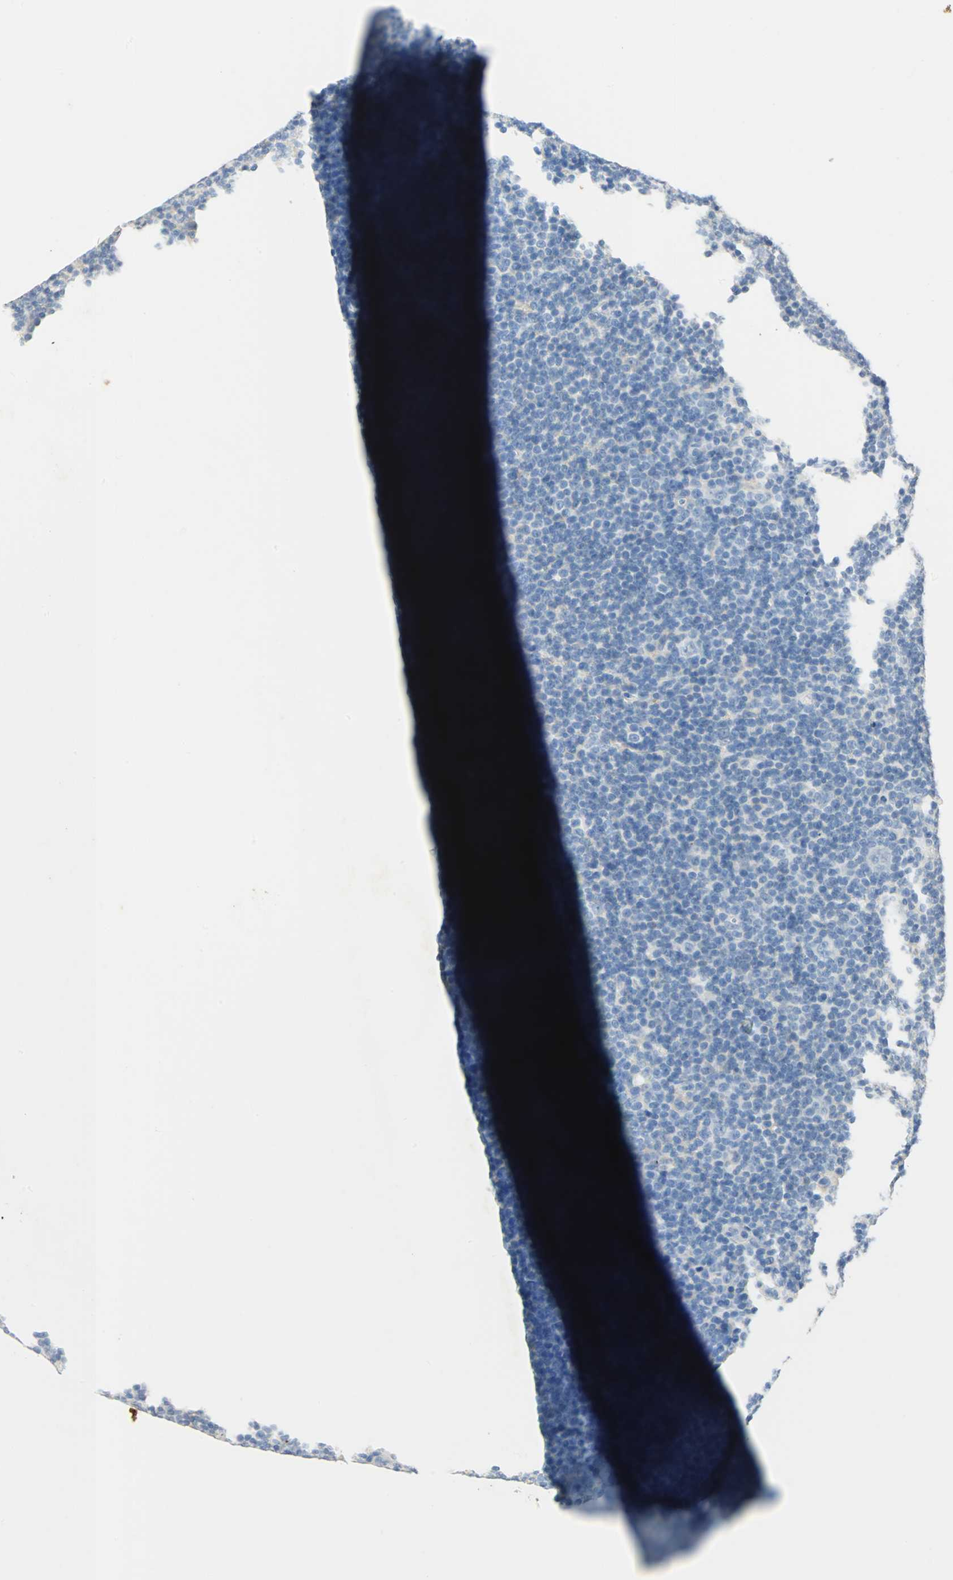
{"staining": {"intensity": "negative", "quantity": "none", "location": "none"}, "tissue": "lymphoma", "cell_type": "Tumor cells", "image_type": "cancer", "snomed": [{"axis": "morphology", "description": "Hodgkin's disease, NOS"}, {"axis": "topography", "description": "Lymph node"}], "caption": "Immunohistochemical staining of human Hodgkin's disease reveals no significant positivity in tumor cells.", "gene": "ANXA4", "patient": {"sex": "female", "age": 57}}